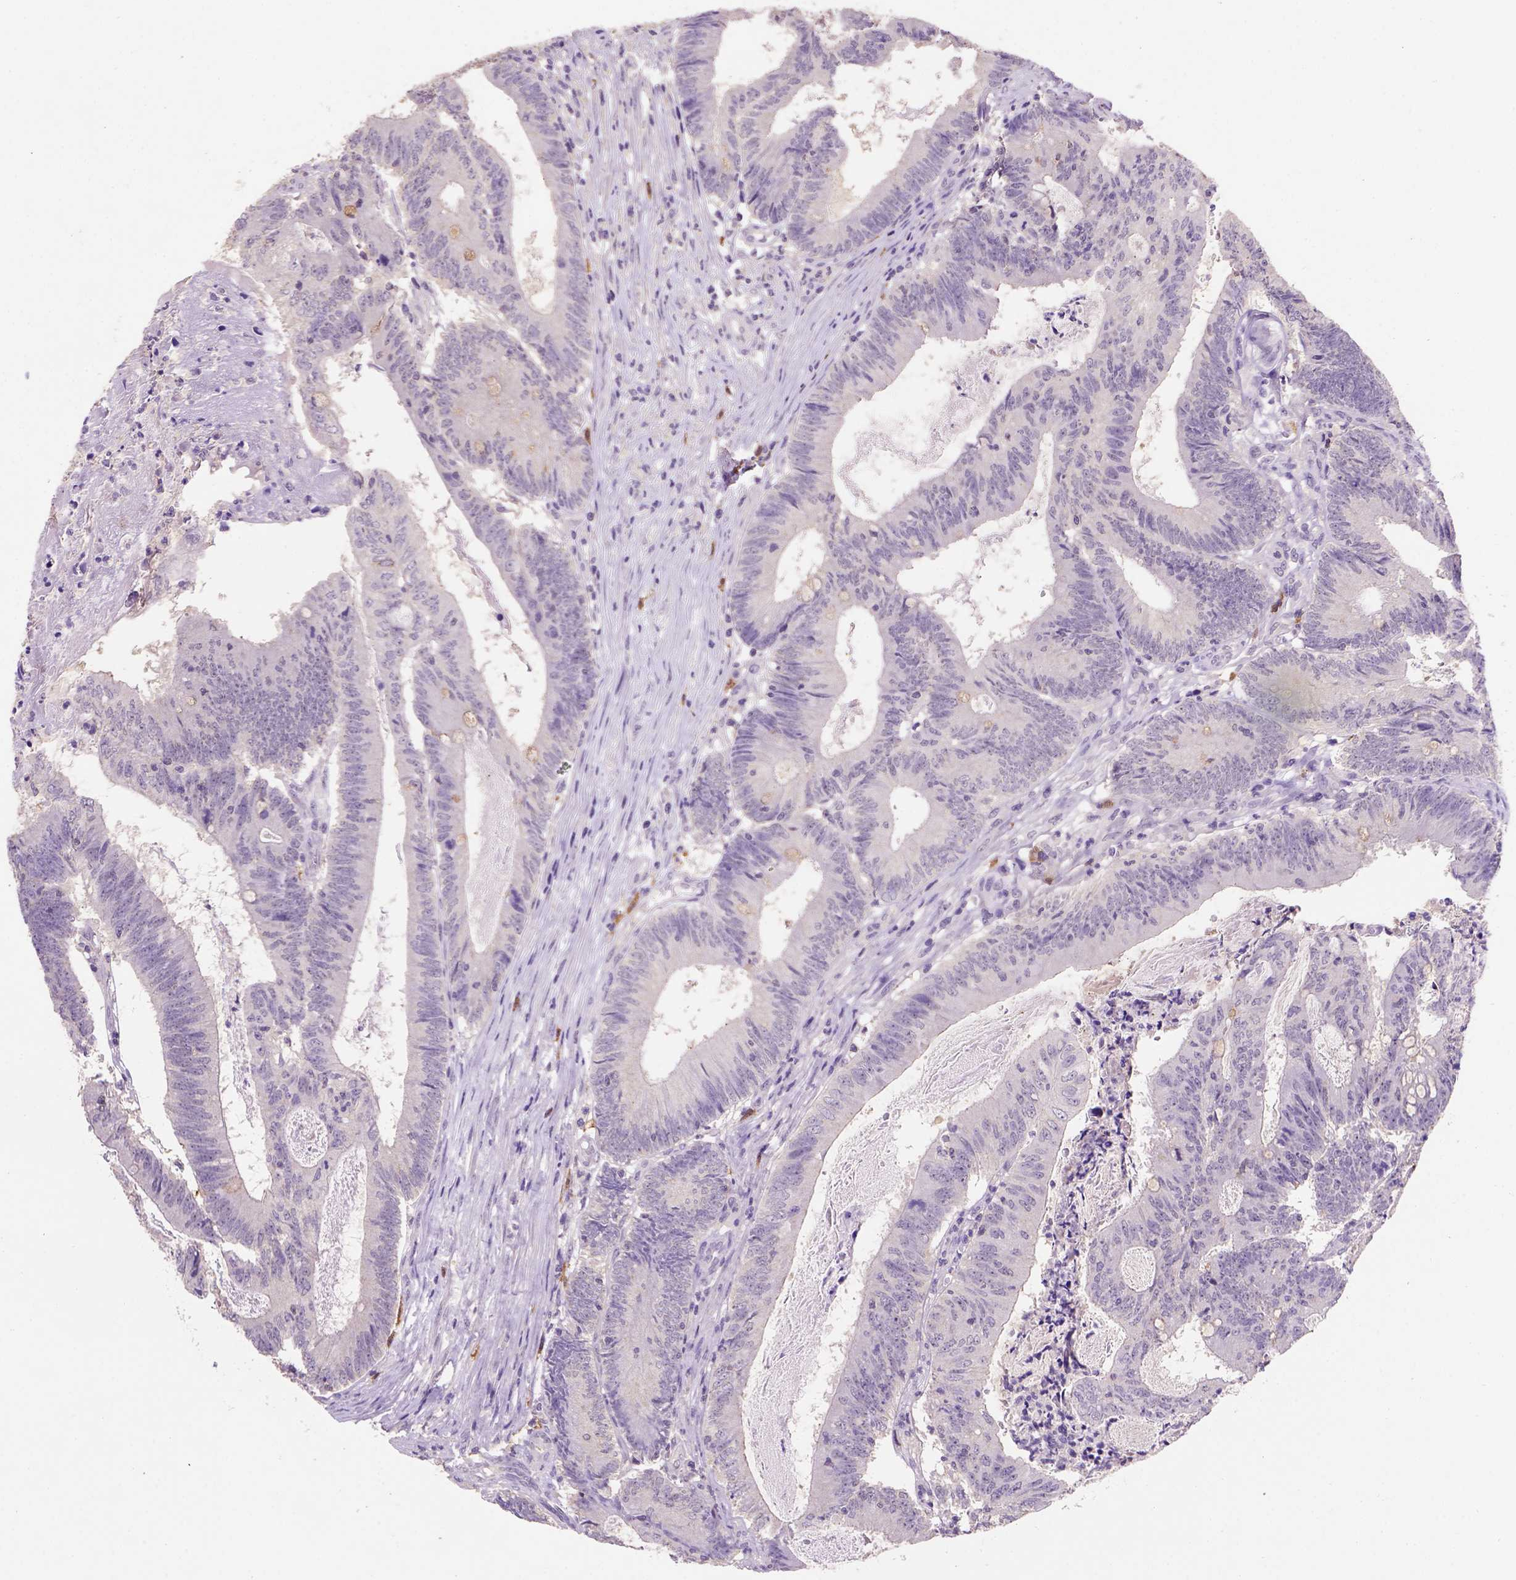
{"staining": {"intensity": "weak", "quantity": "<25%", "location": "nuclear"}, "tissue": "colorectal cancer", "cell_type": "Tumor cells", "image_type": "cancer", "snomed": [{"axis": "morphology", "description": "Adenocarcinoma, NOS"}, {"axis": "topography", "description": "Colon"}], "caption": "High magnification brightfield microscopy of colorectal adenocarcinoma stained with DAB (3,3'-diaminobenzidine) (brown) and counterstained with hematoxylin (blue): tumor cells show no significant positivity.", "gene": "SCML4", "patient": {"sex": "female", "age": 70}}